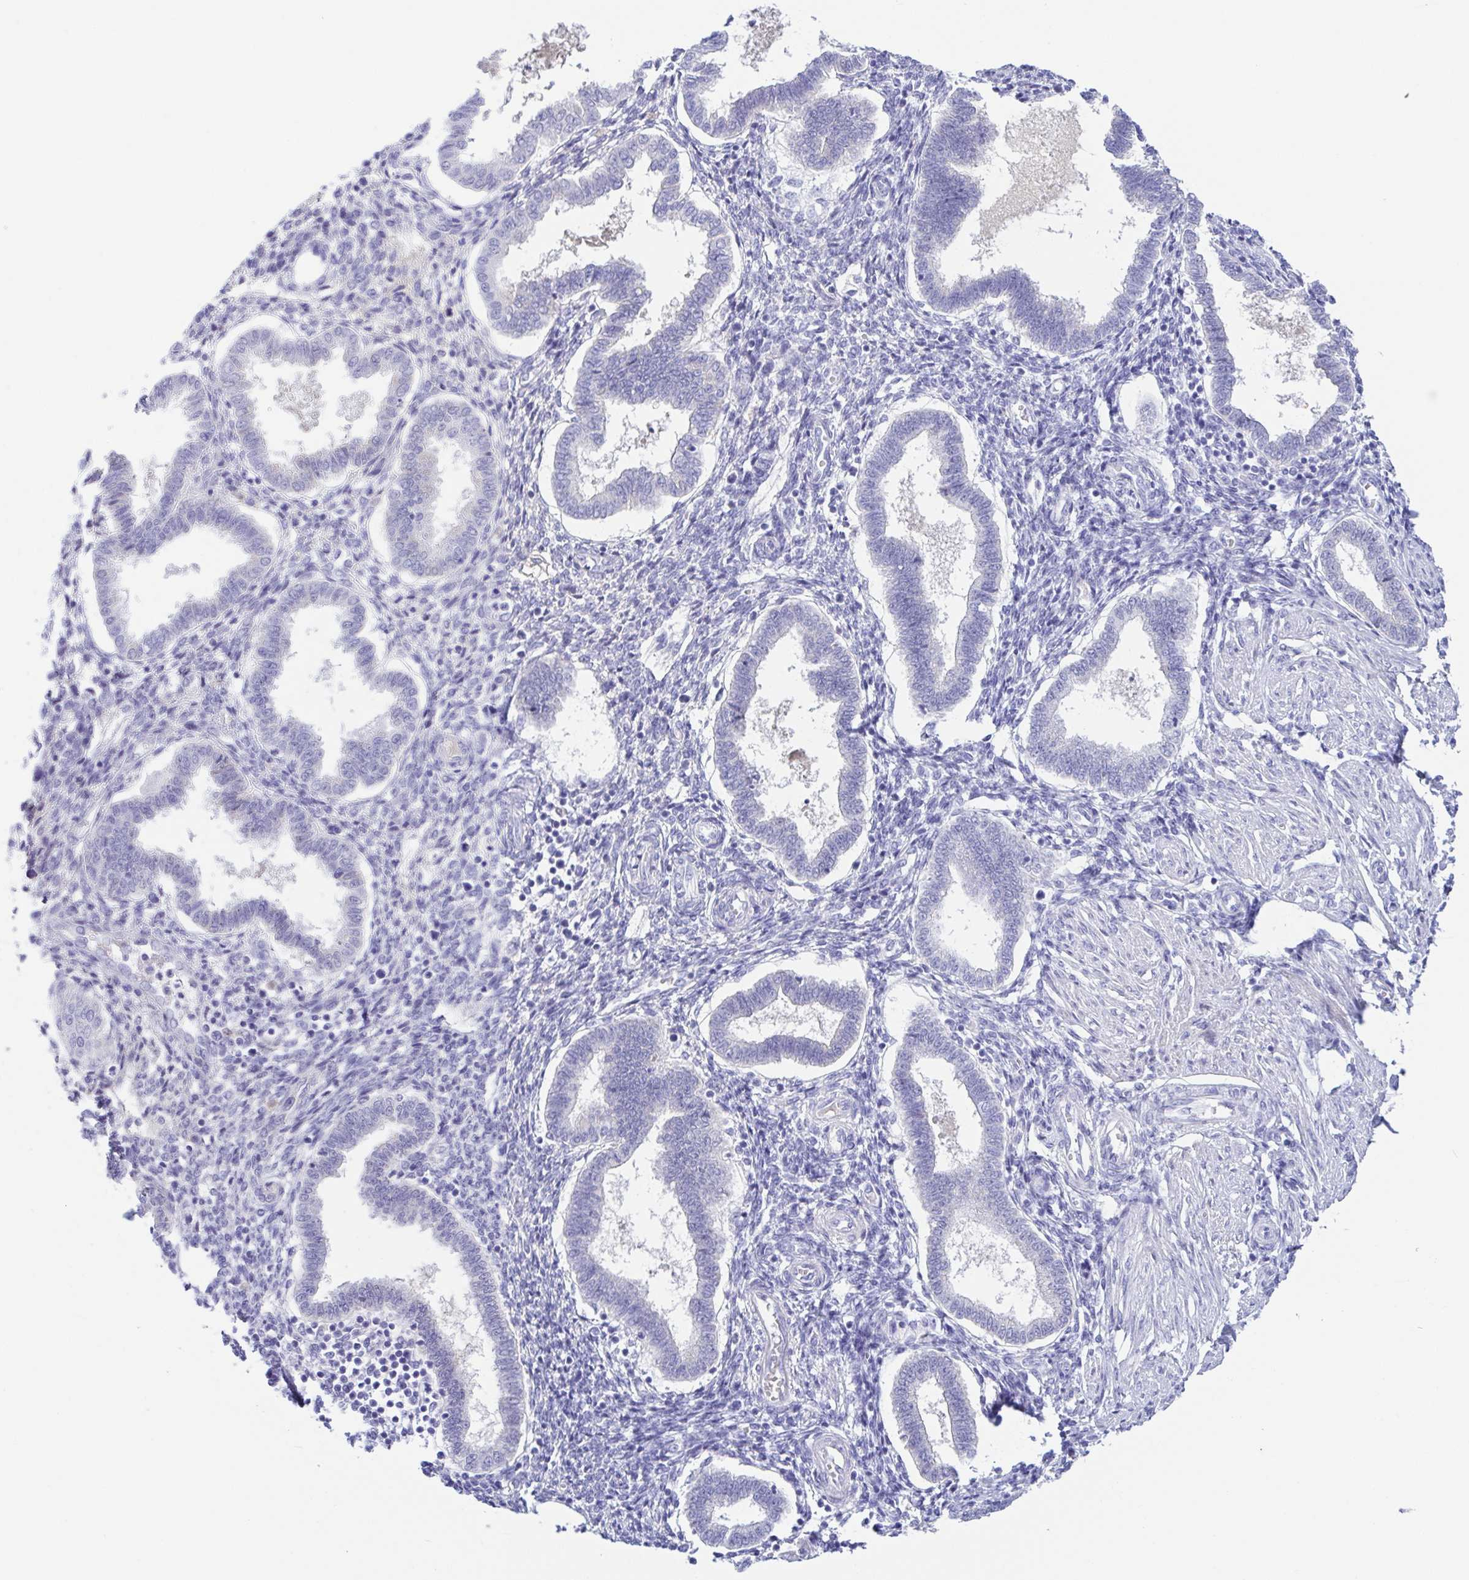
{"staining": {"intensity": "negative", "quantity": "none", "location": "none"}, "tissue": "endometrium", "cell_type": "Cells in endometrial stroma", "image_type": "normal", "snomed": [{"axis": "morphology", "description": "Normal tissue, NOS"}, {"axis": "topography", "description": "Endometrium"}], "caption": "A micrograph of human endometrium is negative for staining in cells in endometrial stroma. Brightfield microscopy of immunohistochemistry stained with DAB (3,3'-diaminobenzidine) (brown) and hematoxylin (blue), captured at high magnification.", "gene": "A1BG", "patient": {"sex": "female", "age": 24}}